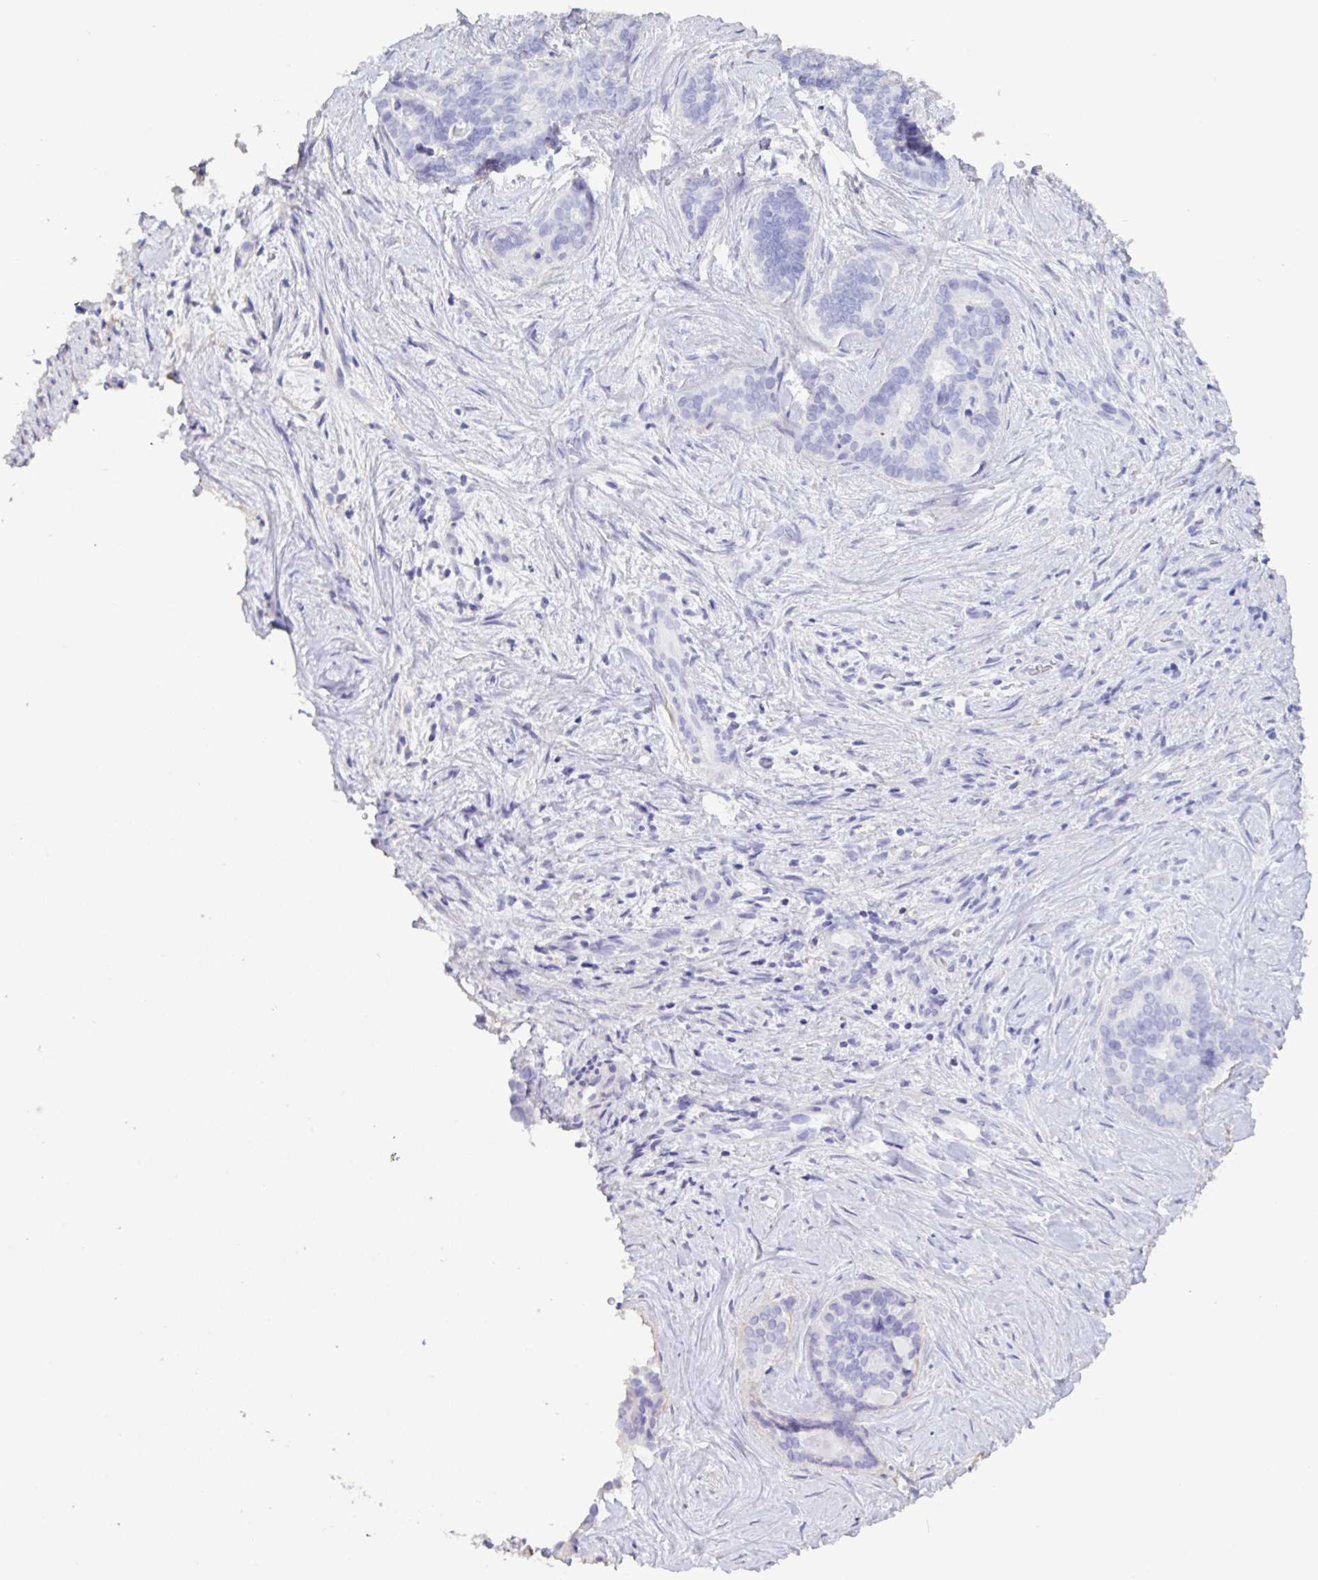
{"staining": {"intensity": "negative", "quantity": "none", "location": "none"}, "tissue": "liver cancer", "cell_type": "Tumor cells", "image_type": "cancer", "snomed": [{"axis": "morphology", "description": "Cholangiocarcinoma"}, {"axis": "topography", "description": "Liver"}], "caption": "Immunohistochemistry (IHC) histopathology image of neoplastic tissue: human liver cholangiocarcinoma stained with DAB (3,3'-diaminobenzidine) displays no significant protein expression in tumor cells.", "gene": "TNNC1", "patient": {"sex": "female", "age": 64}}